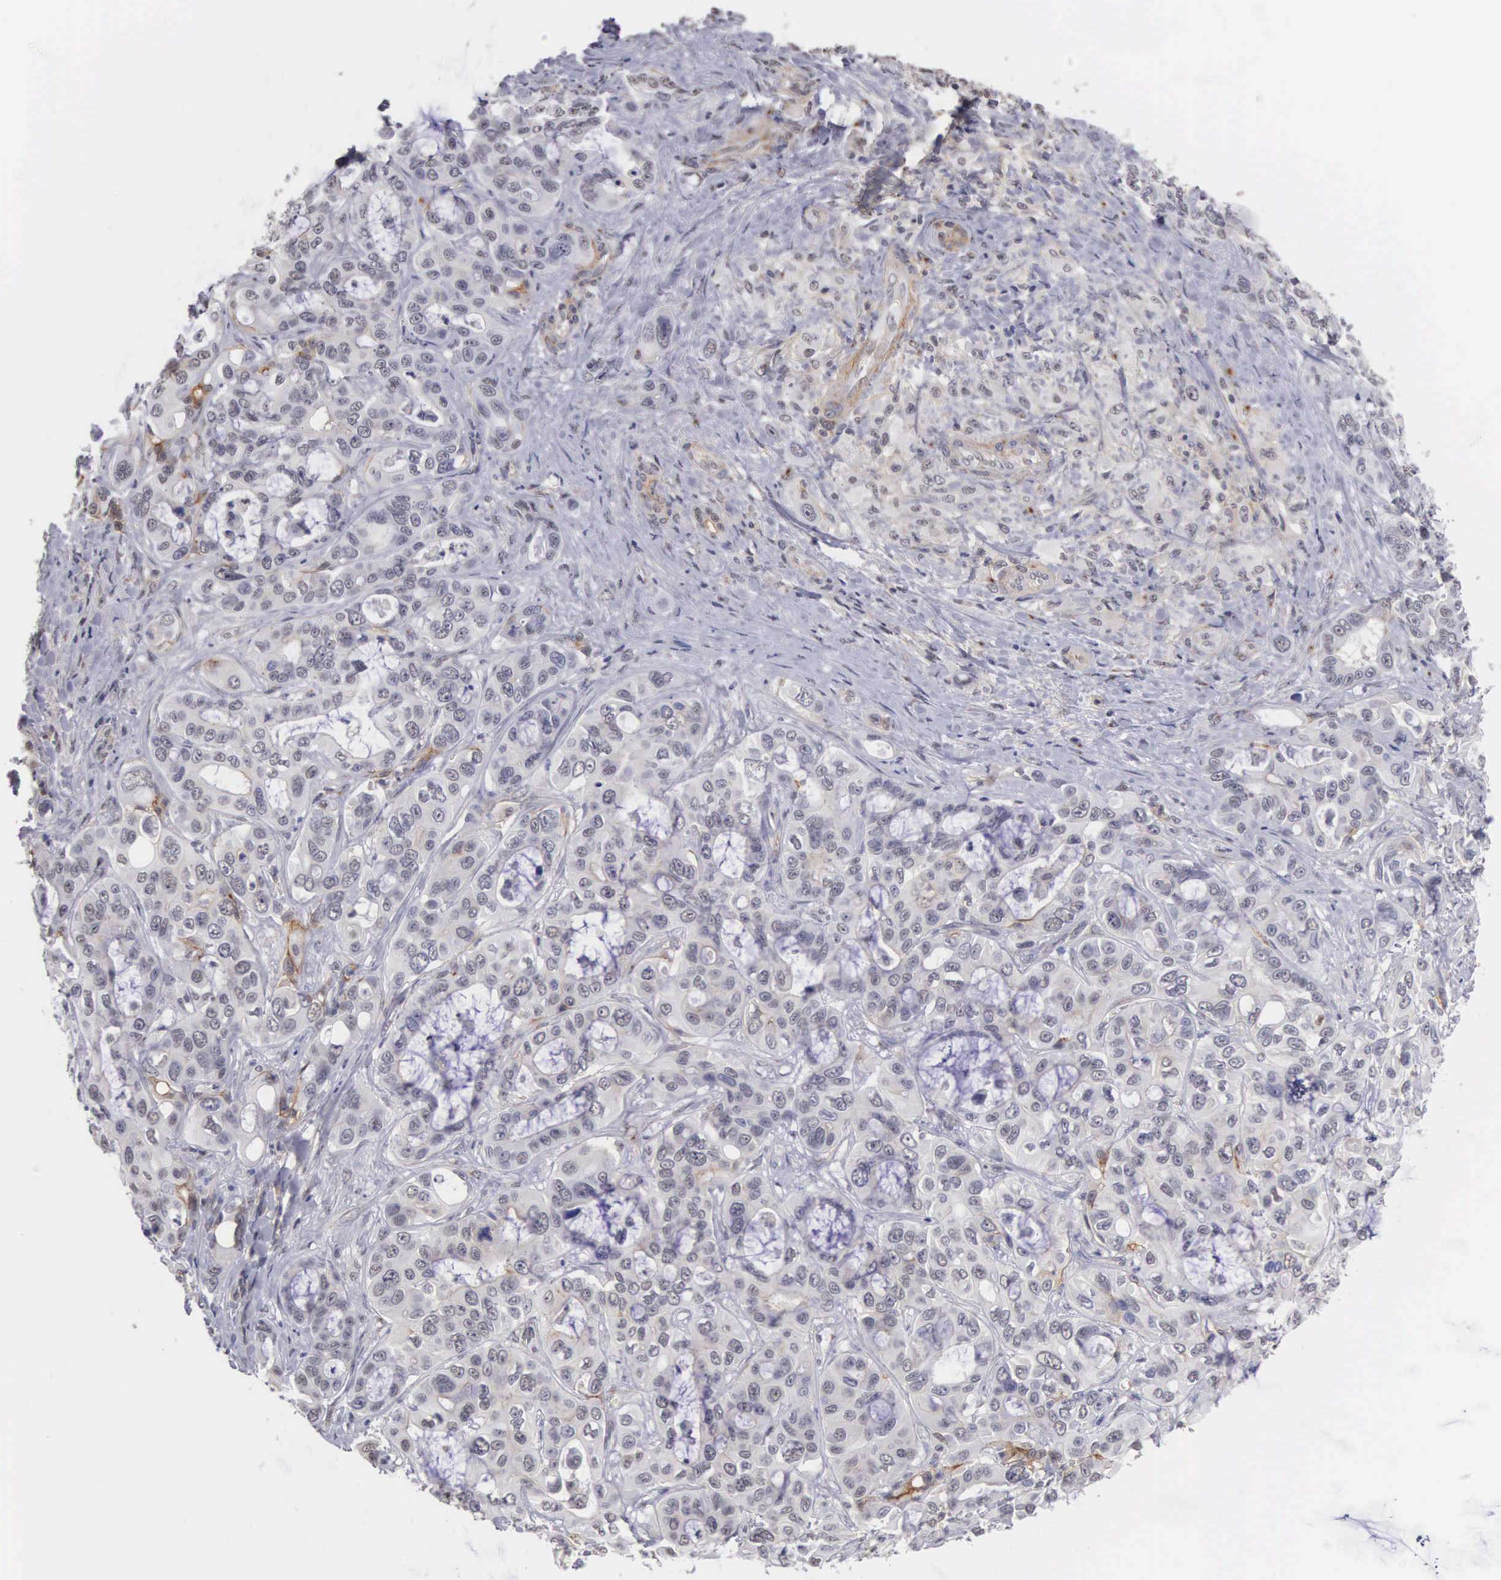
{"staining": {"intensity": "negative", "quantity": "none", "location": "none"}, "tissue": "liver cancer", "cell_type": "Tumor cells", "image_type": "cancer", "snomed": [{"axis": "morphology", "description": "Cholangiocarcinoma"}, {"axis": "topography", "description": "Liver"}], "caption": "Immunohistochemistry photomicrograph of human liver cancer stained for a protein (brown), which exhibits no positivity in tumor cells.", "gene": "NR4A2", "patient": {"sex": "female", "age": 79}}